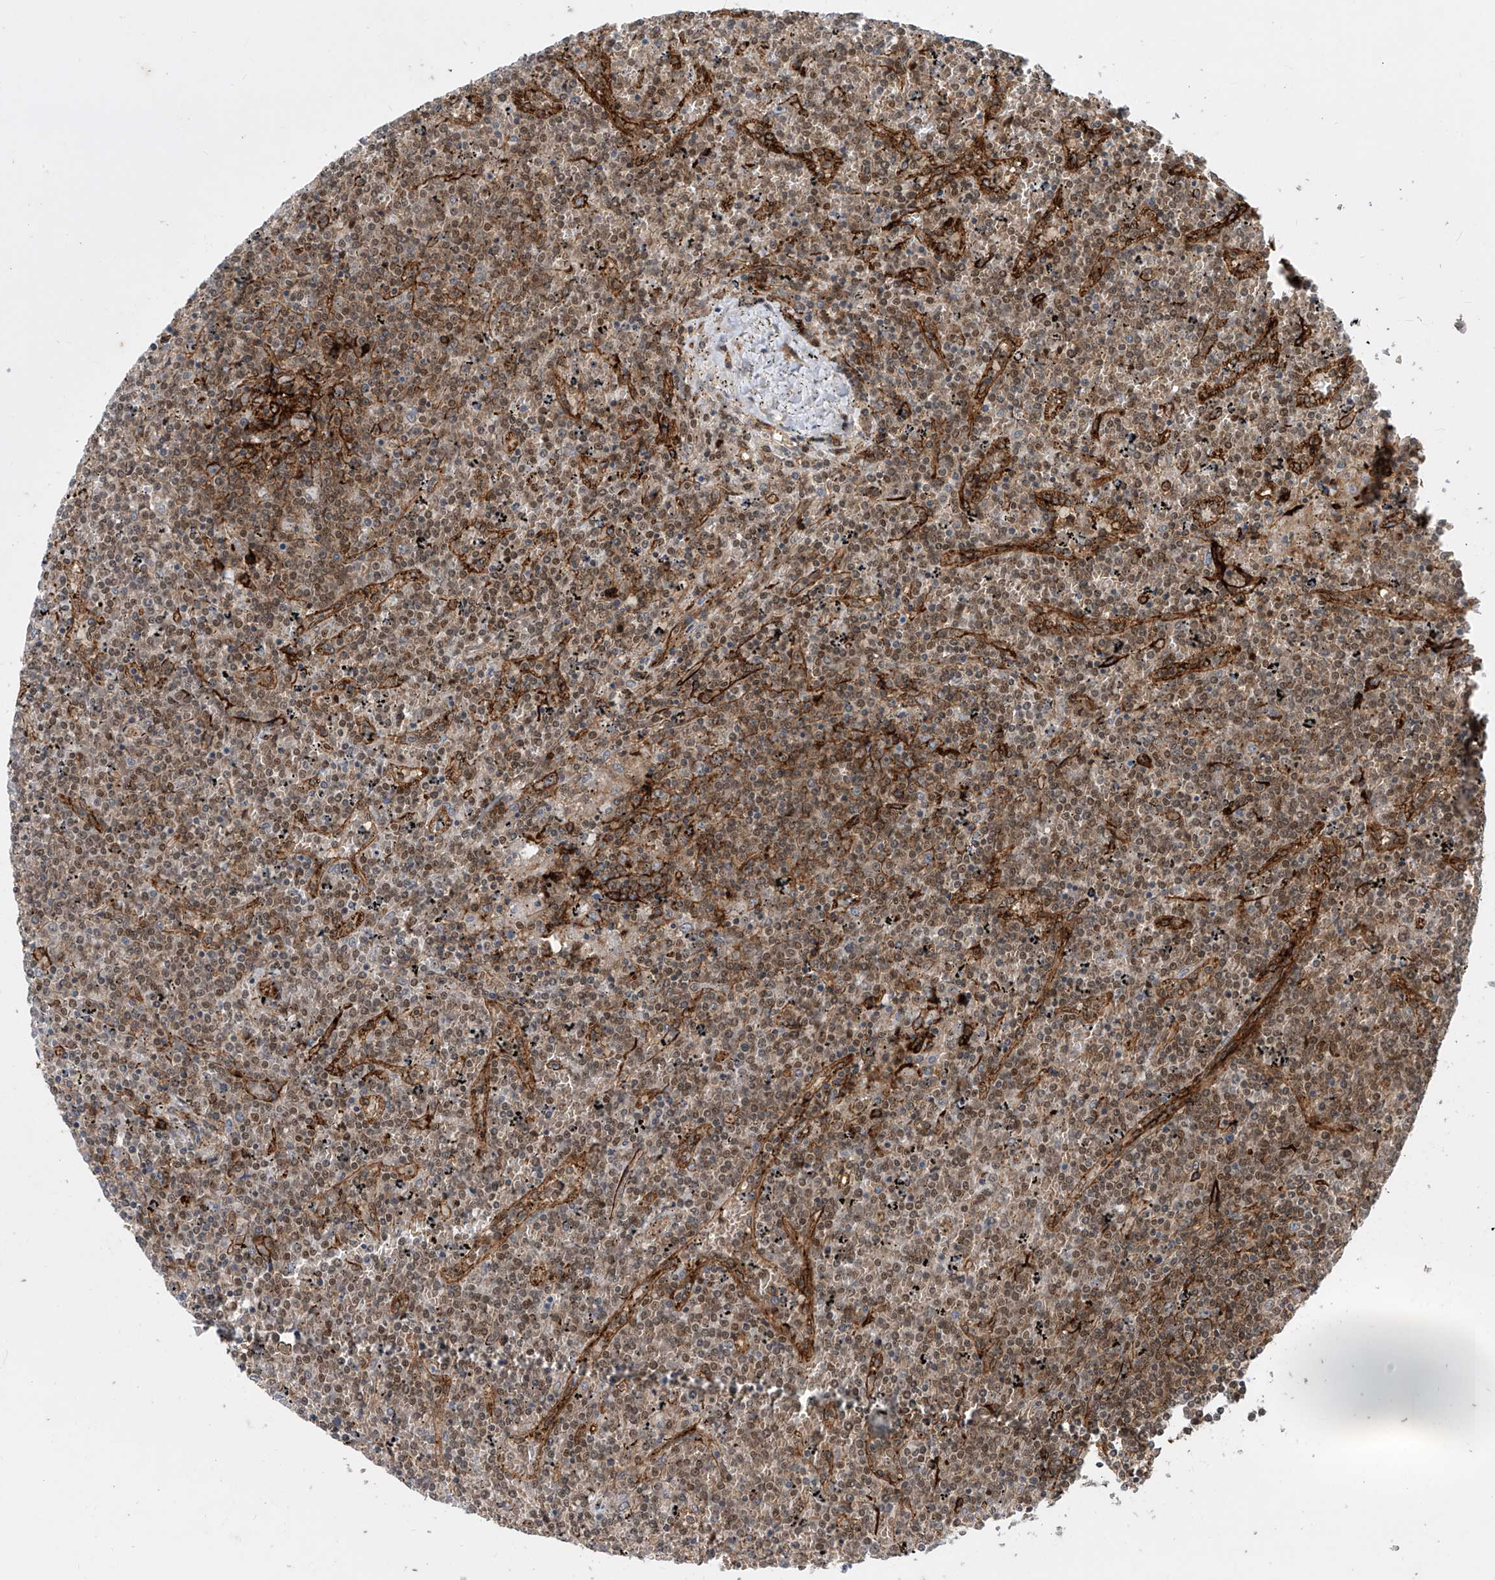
{"staining": {"intensity": "moderate", "quantity": "25%-75%", "location": "cytoplasmic/membranous,nuclear"}, "tissue": "lymphoma", "cell_type": "Tumor cells", "image_type": "cancer", "snomed": [{"axis": "morphology", "description": "Malignant lymphoma, non-Hodgkin's type, Low grade"}, {"axis": "topography", "description": "Spleen"}], "caption": "Immunohistochemical staining of lymphoma shows moderate cytoplasmic/membranous and nuclear protein expression in approximately 25%-75% of tumor cells.", "gene": "LAGE3", "patient": {"sex": "female", "age": 19}}